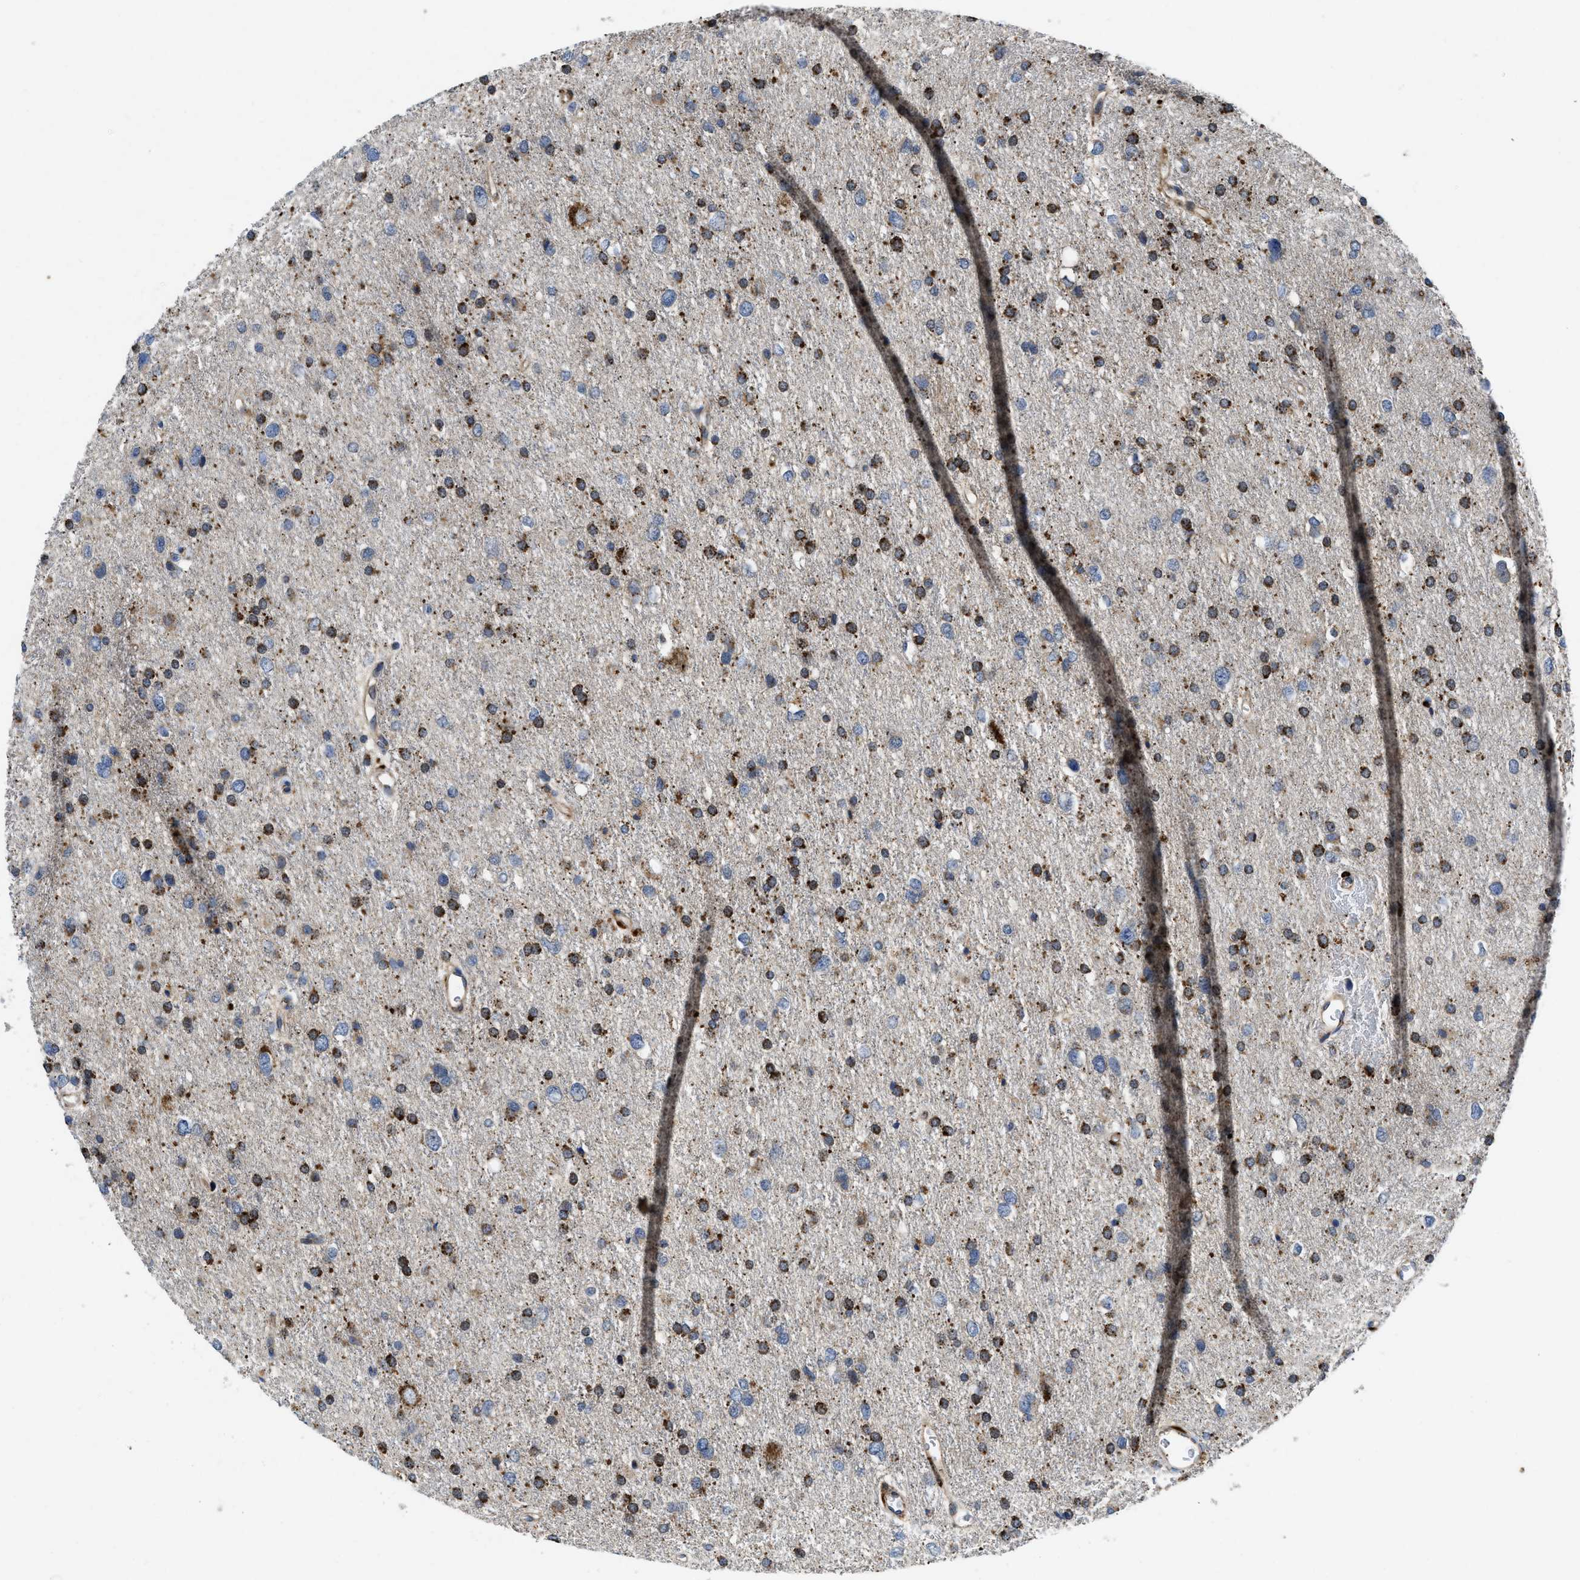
{"staining": {"intensity": "strong", "quantity": "25%-75%", "location": "cytoplasmic/membranous"}, "tissue": "glioma", "cell_type": "Tumor cells", "image_type": "cancer", "snomed": [{"axis": "morphology", "description": "Glioma, malignant, Low grade"}, {"axis": "topography", "description": "Brain"}], "caption": "A photomicrograph of human glioma stained for a protein reveals strong cytoplasmic/membranous brown staining in tumor cells.", "gene": "ENPP4", "patient": {"sex": "female", "age": 37}}